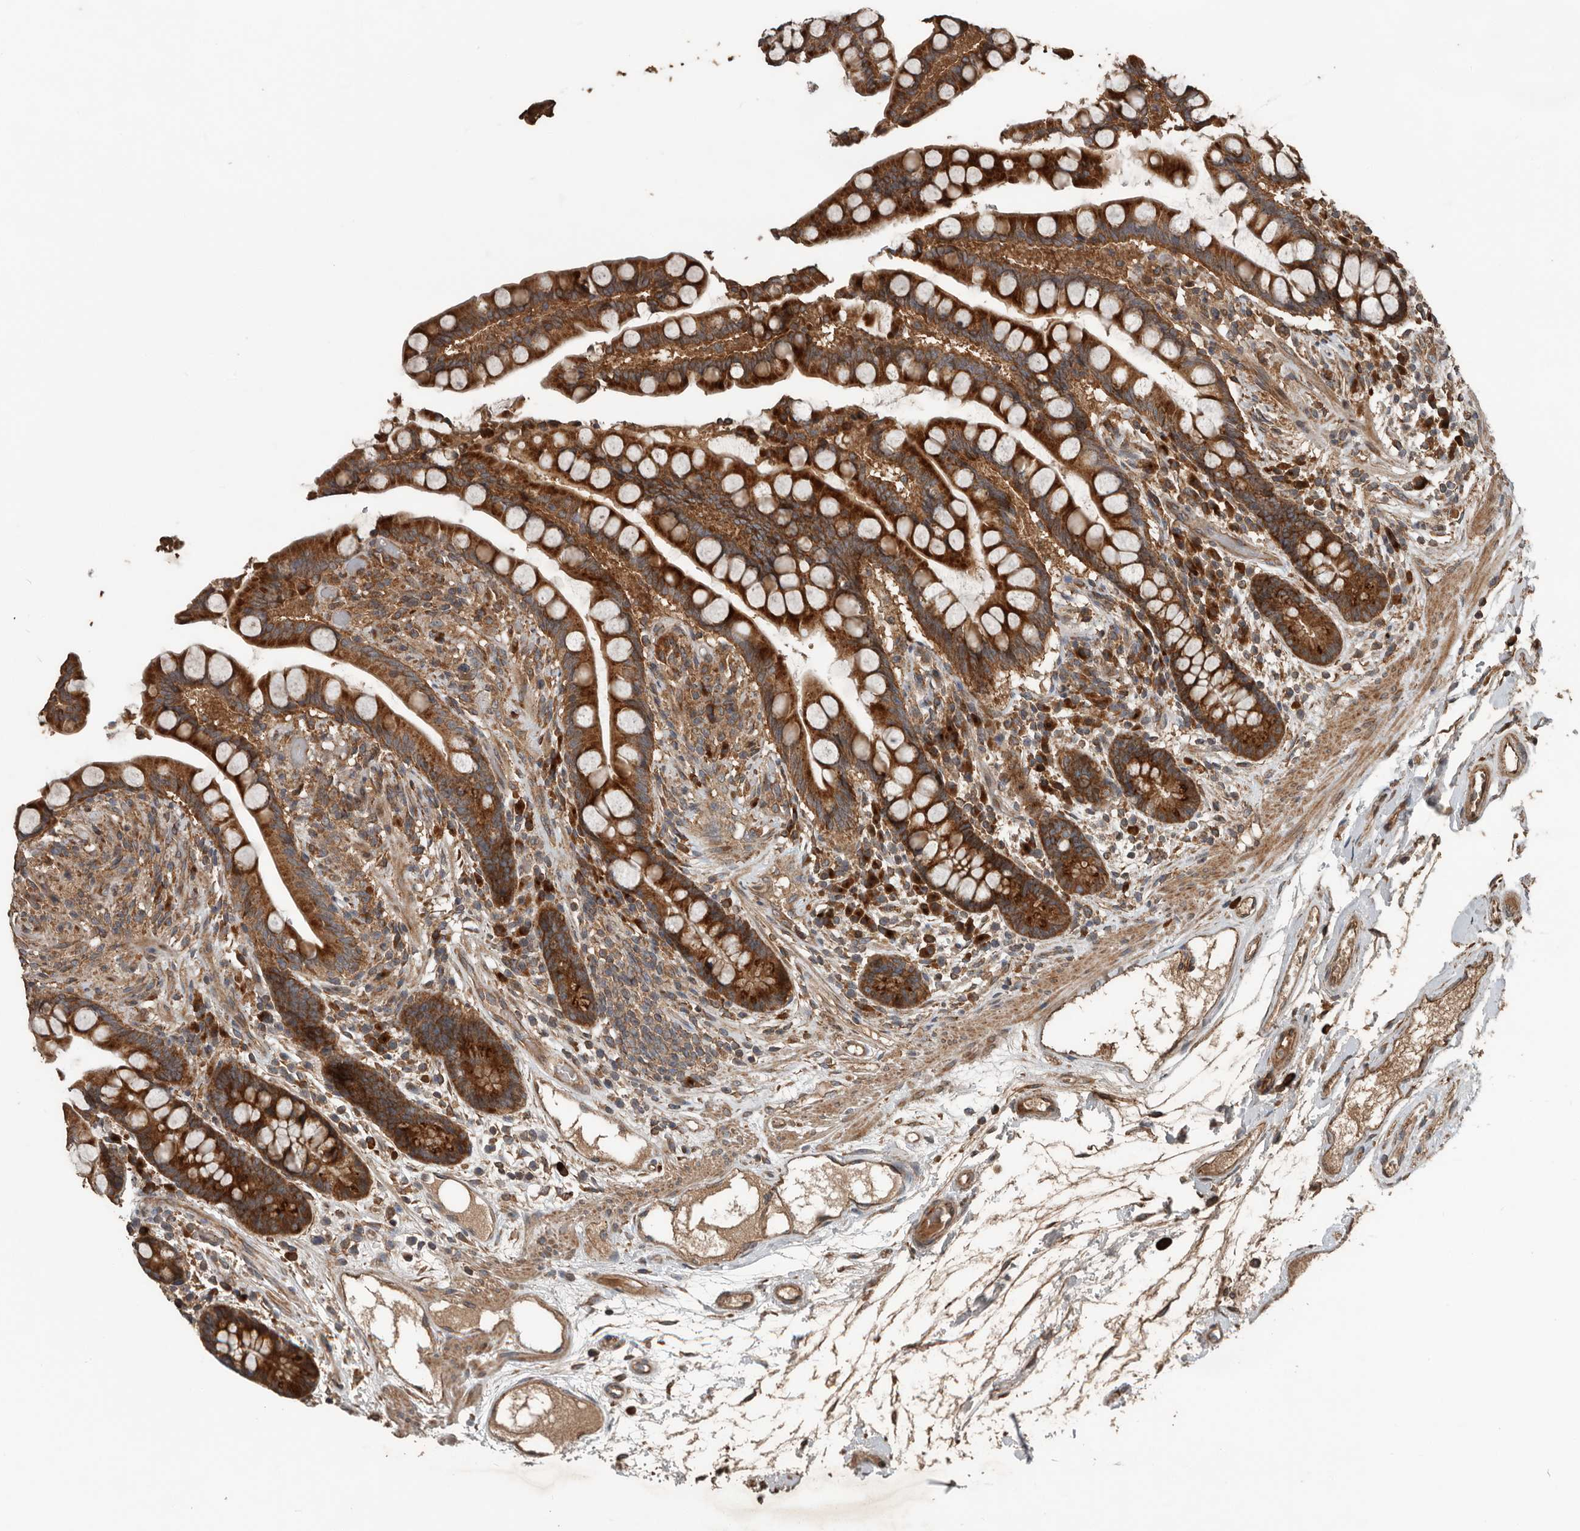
{"staining": {"intensity": "moderate", "quantity": ">75%", "location": "cytoplasmic/membranous"}, "tissue": "colon", "cell_type": "Endothelial cells", "image_type": "normal", "snomed": [{"axis": "morphology", "description": "Normal tissue, NOS"}, {"axis": "topography", "description": "Colon"}], "caption": "Unremarkable colon exhibits moderate cytoplasmic/membranous expression in about >75% of endothelial cells, visualized by immunohistochemistry. The staining was performed using DAB (3,3'-diaminobenzidine) to visualize the protein expression in brown, while the nuclei were stained in blue with hematoxylin (Magnification: 20x).", "gene": "RNF207", "patient": {"sex": "male", "age": 73}}